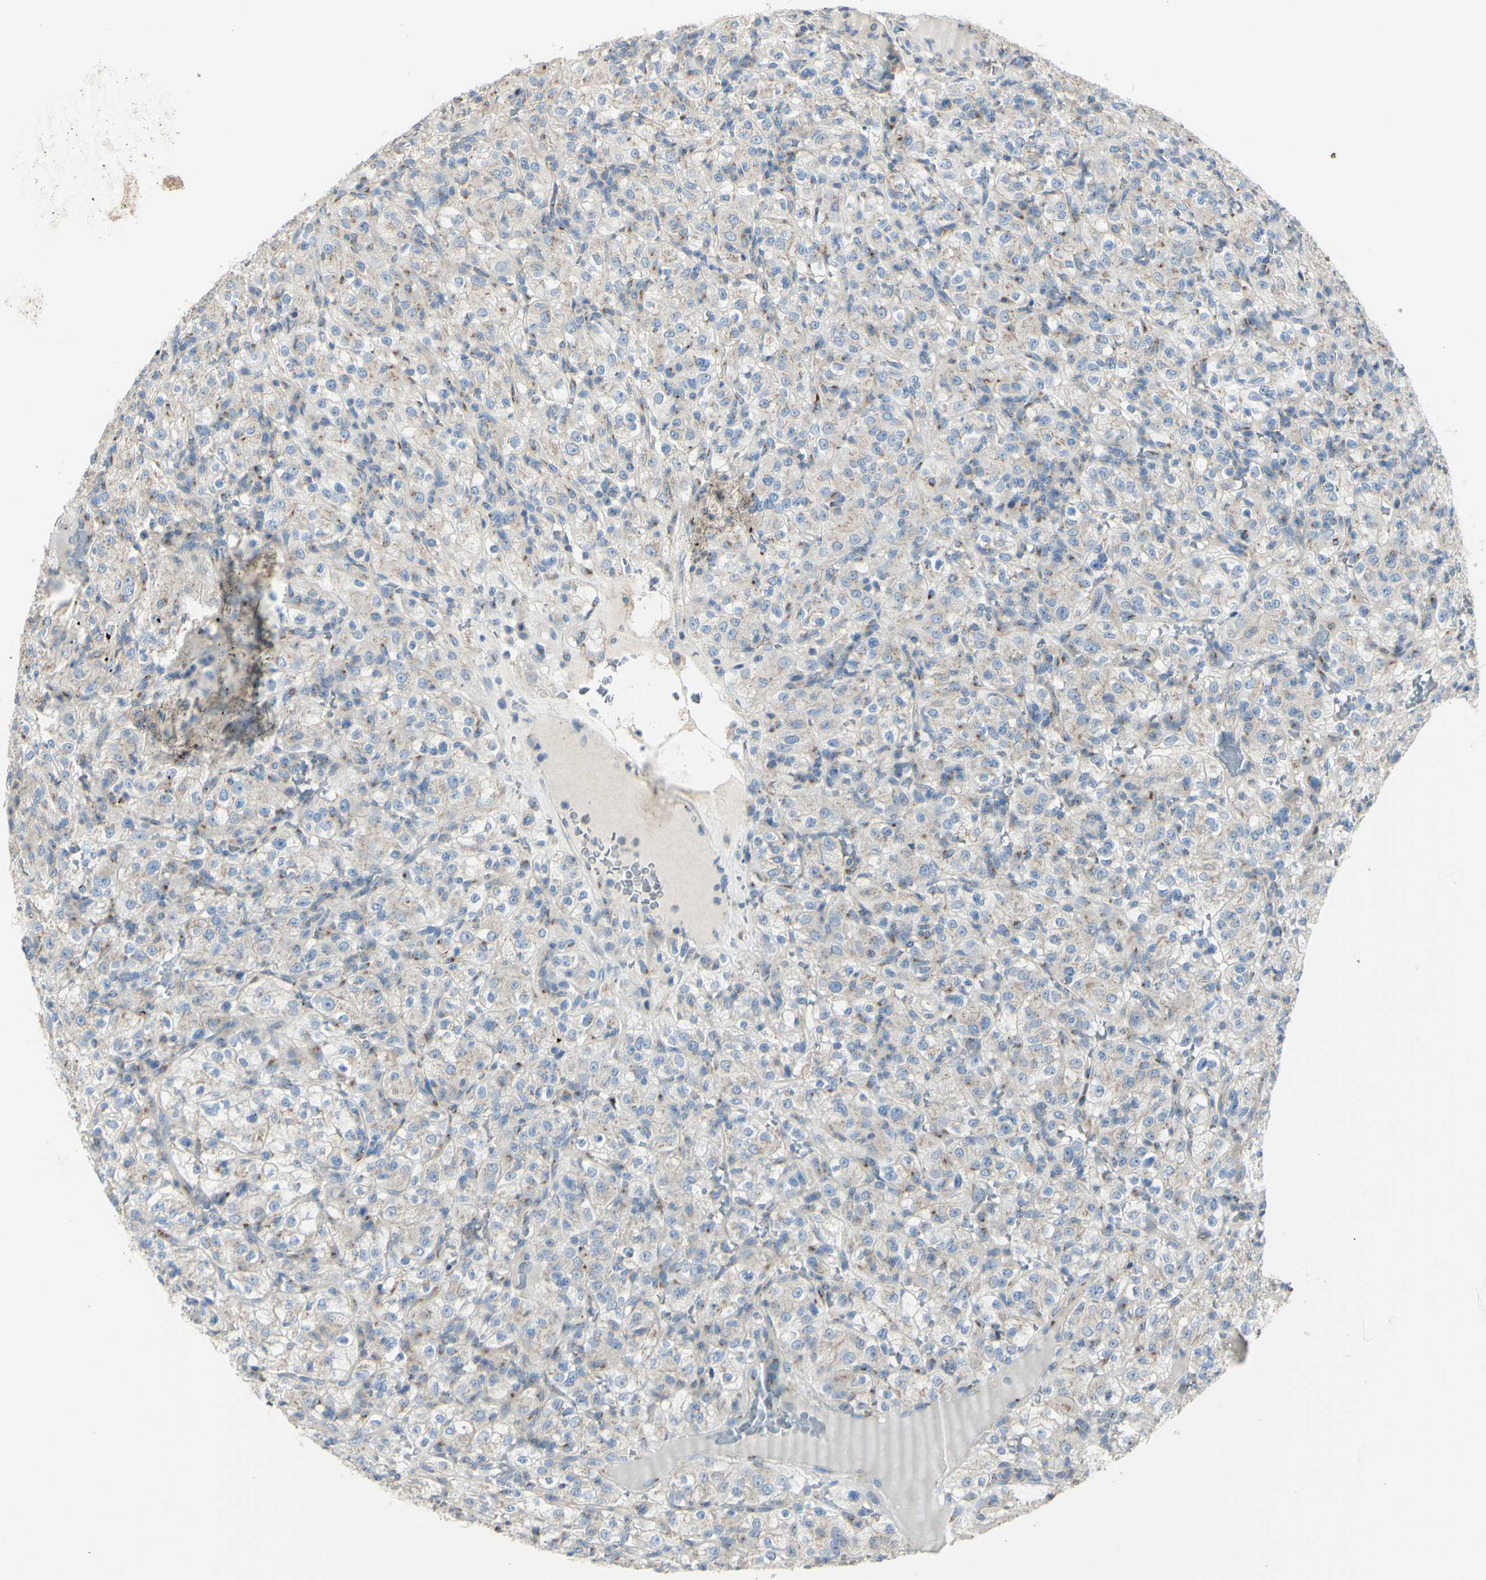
{"staining": {"intensity": "weak", "quantity": "25%-75%", "location": "cytoplasmic/membranous"}, "tissue": "renal cancer", "cell_type": "Tumor cells", "image_type": "cancer", "snomed": [{"axis": "morphology", "description": "Normal tissue, NOS"}, {"axis": "morphology", "description": "Adenocarcinoma, NOS"}, {"axis": "topography", "description": "Kidney"}], "caption": "Adenocarcinoma (renal) stained for a protein (brown) demonstrates weak cytoplasmic/membranous positive staining in approximately 25%-75% of tumor cells.", "gene": "B4GALT3", "patient": {"sex": "female", "age": 72}}